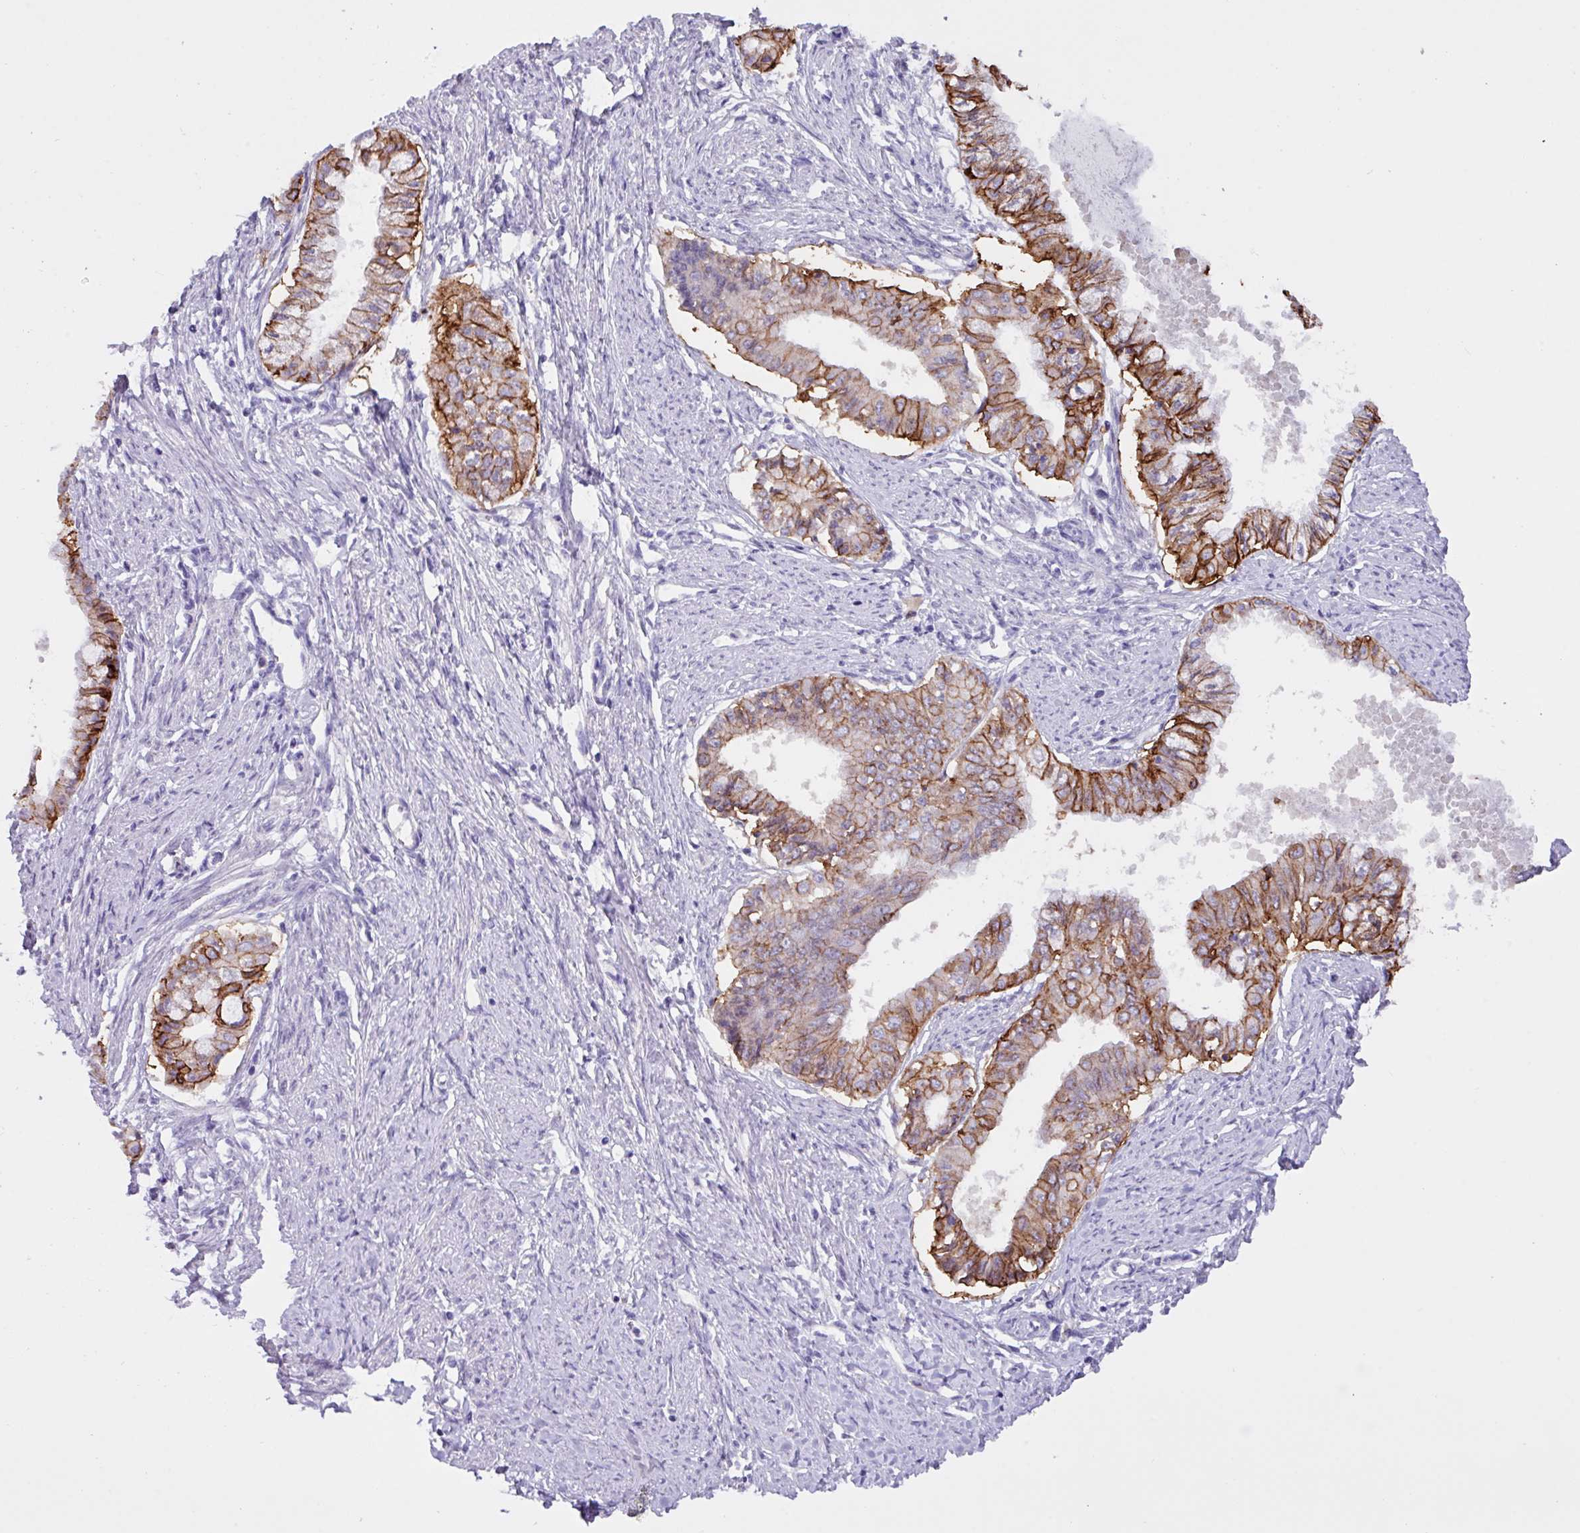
{"staining": {"intensity": "strong", "quantity": "25%-75%", "location": "cytoplasmic/membranous"}, "tissue": "endometrial cancer", "cell_type": "Tumor cells", "image_type": "cancer", "snomed": [{"axis": "morphology", "description": "Adenocarcinoma, NOS"}, {"axis": "topography", "description": "Endometrium"}], "caption": "IHC staining of endometrial cancer (adenocarcinoma), which displays high levels of strong cytoplasmic/membranous staining in about 25%-75% of tumor cells indicating strong cytoplasmic/membranous protein staining. The staining was performed using DAB (brown) for protein detection and nuclei were counterstained in hematoxylin (blue).", "gene": "EPCAM", "patient": {"sex": "female", "age": 76}}